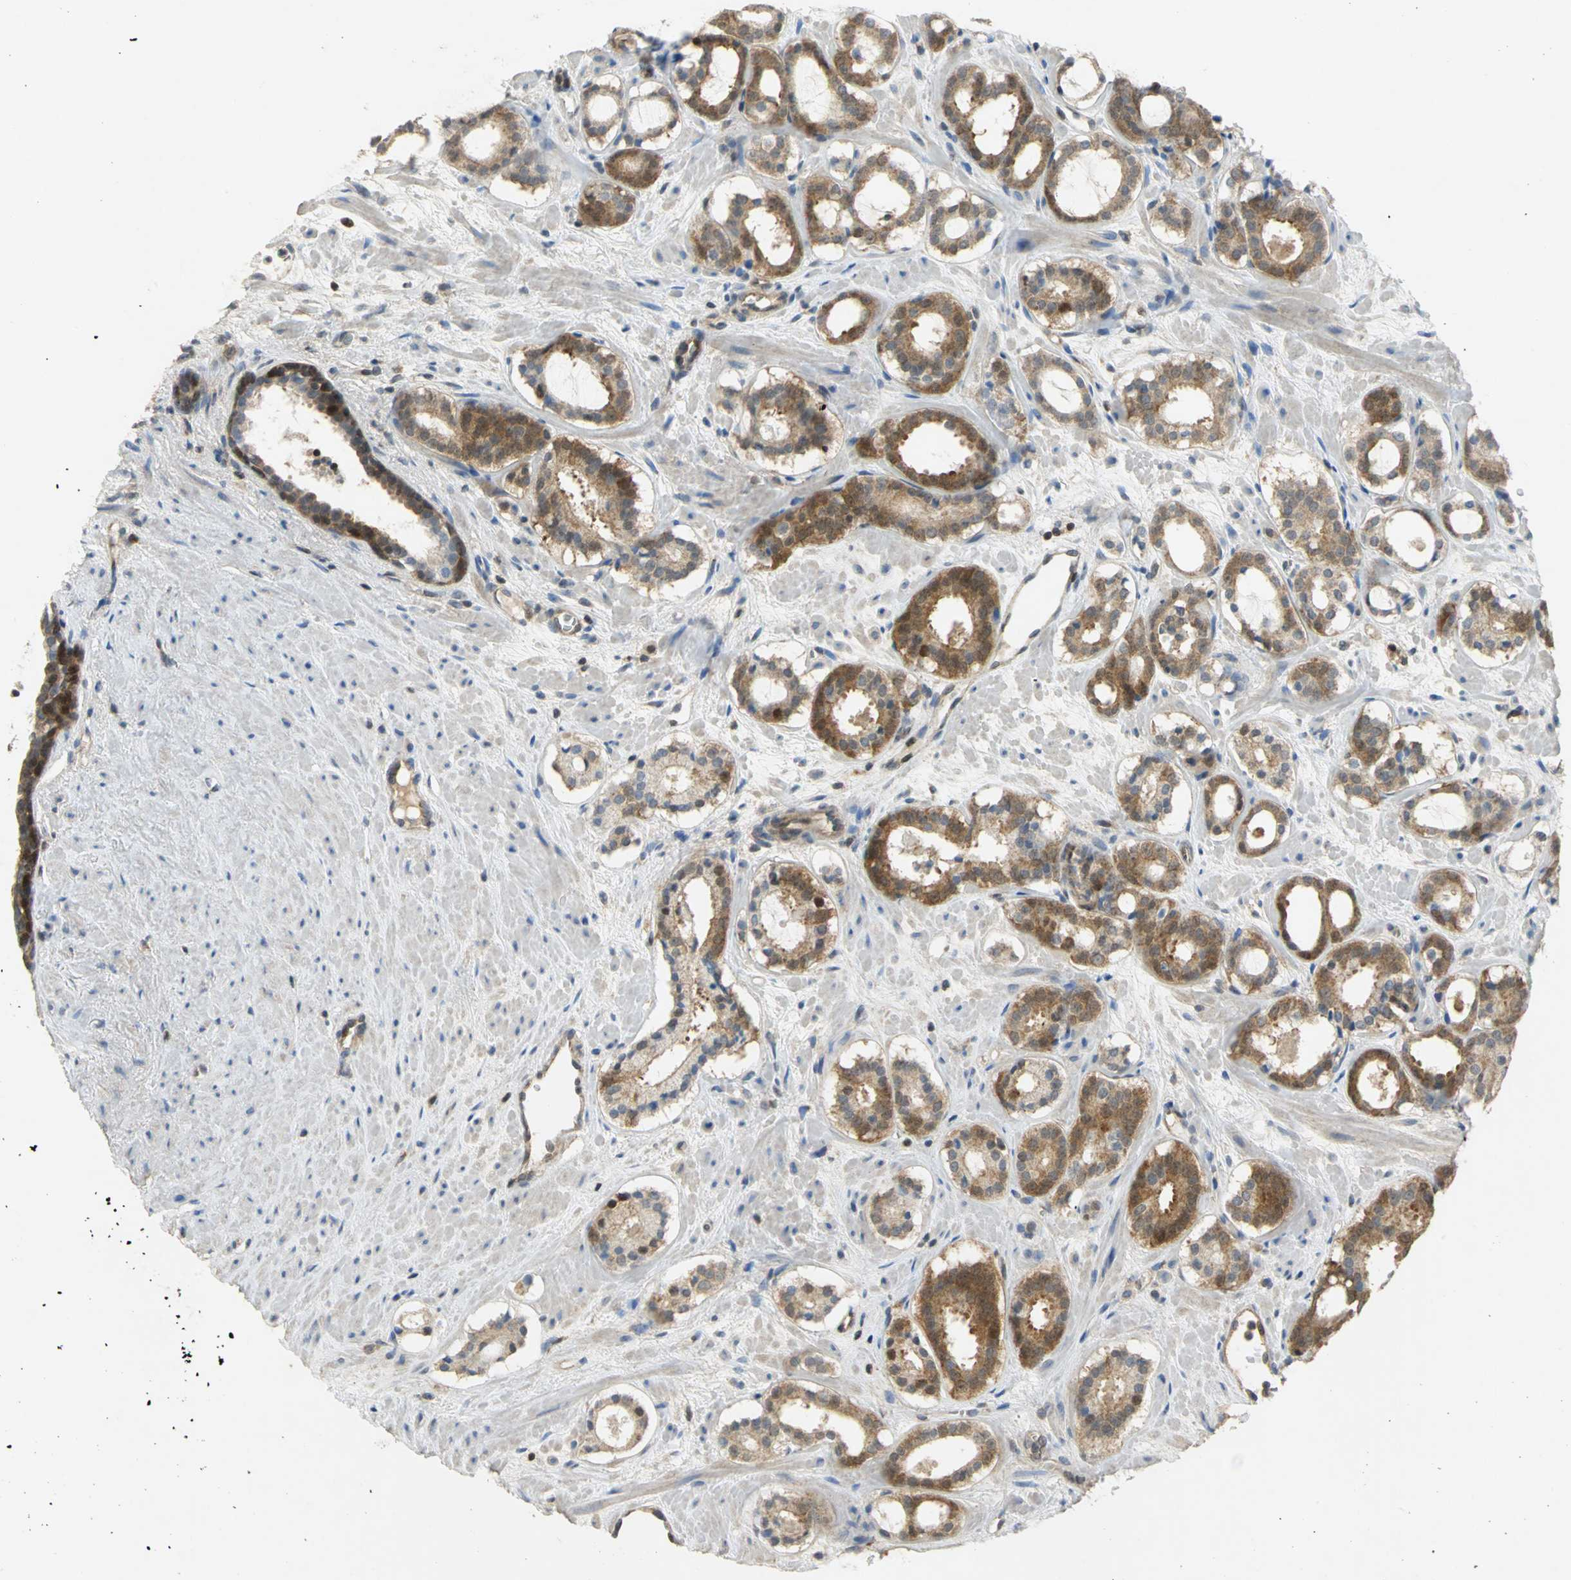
{"staining": {"intensity": "moderate", "quantity": ">75%", "location": "cytoplasmic/membranous"}, "tissue": "prostate cancer", "cell_type": "Tumor cells", "image_type": "cancer", "snomed": [{"axis": "morphology", "description": "Adenocarcinoma, Low grade"}, {"axis": "topography", "description": "Prostate"}], "caption": "A photomicrograph of human prostate adenocarcinoma (low-grade) stained for a protein exhibits moderate cytoplasmic/membranous brown staining in tumor cells.", "gene": "PPIA", "patient": {"sex": "male", "age": 57}}